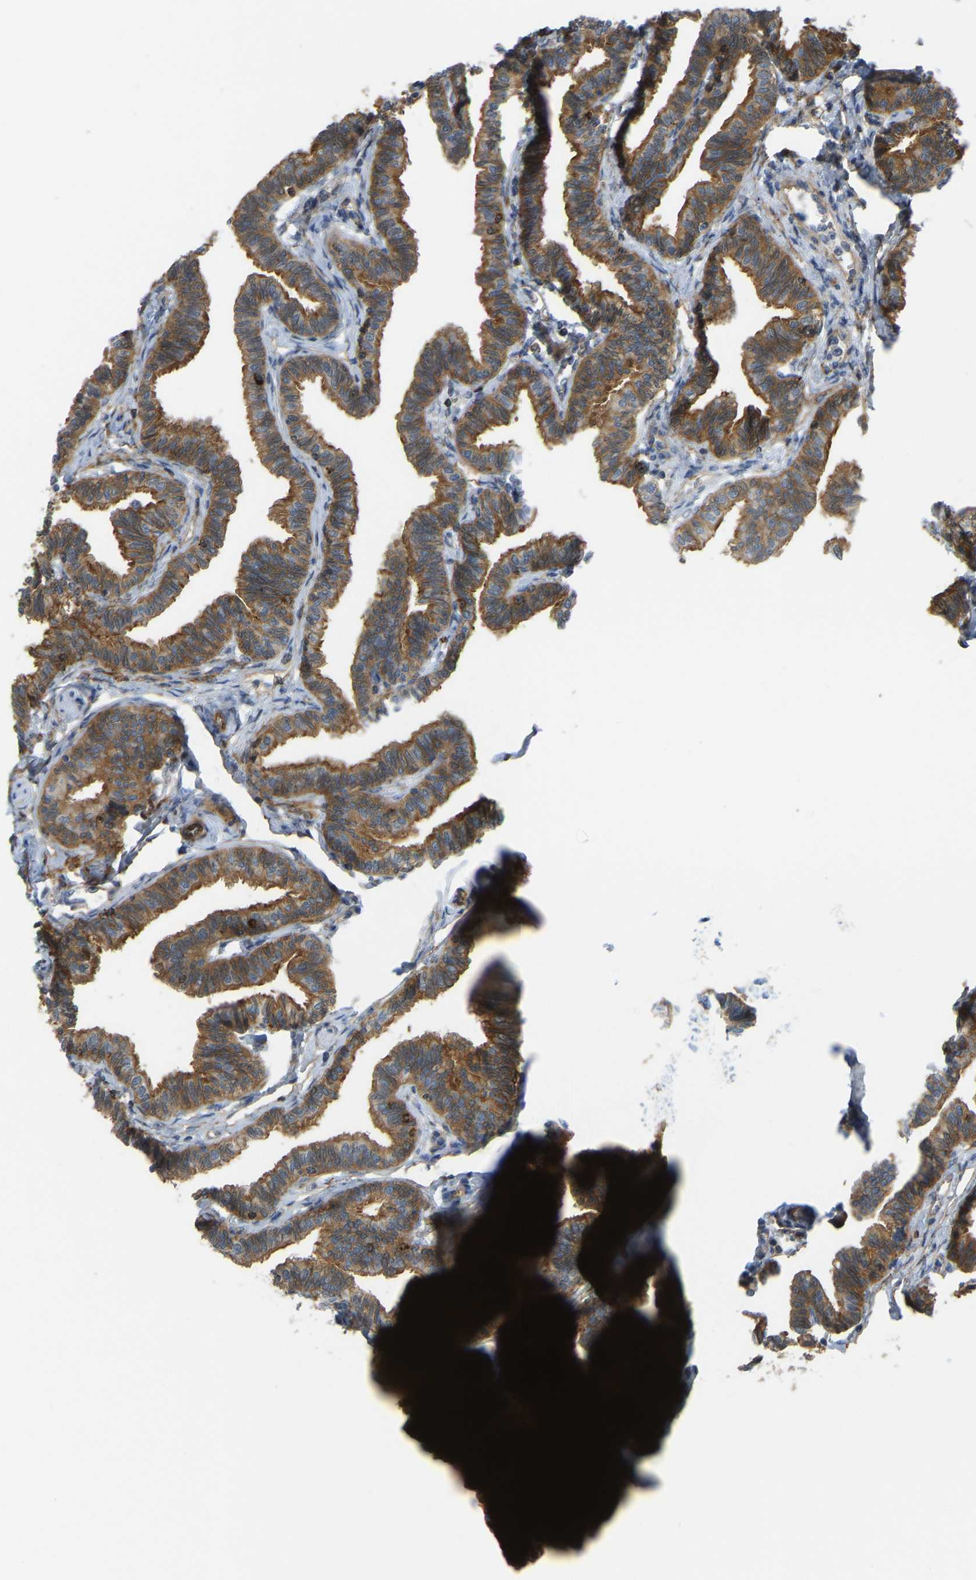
{"staining": {"intensity": "moderate", "quantity": ">75%", "location": "cytoplasmic/membranous"}, "tissue": "fallopian tube", "cell_type": "Glandular cells", "image_type": "normal", "snomed": [{"axis": "morphology", "description": "Normal tissue, NOS"}, {"axis": "topography", "description": "Fallopian tube"}, {"axis": "topography", "description": "Ovary"}], "caption": "Unremarkable fallopian tube was stained to show a protein in brown. There is medium levels of moderate cytoplasmic/membranous expression in about >75% of glandular cells. (Brightfield microscopy of DAB IHC at high magnification).", "gene": "KIAA1671", "patient": {"sex": "female", "age": 23}}